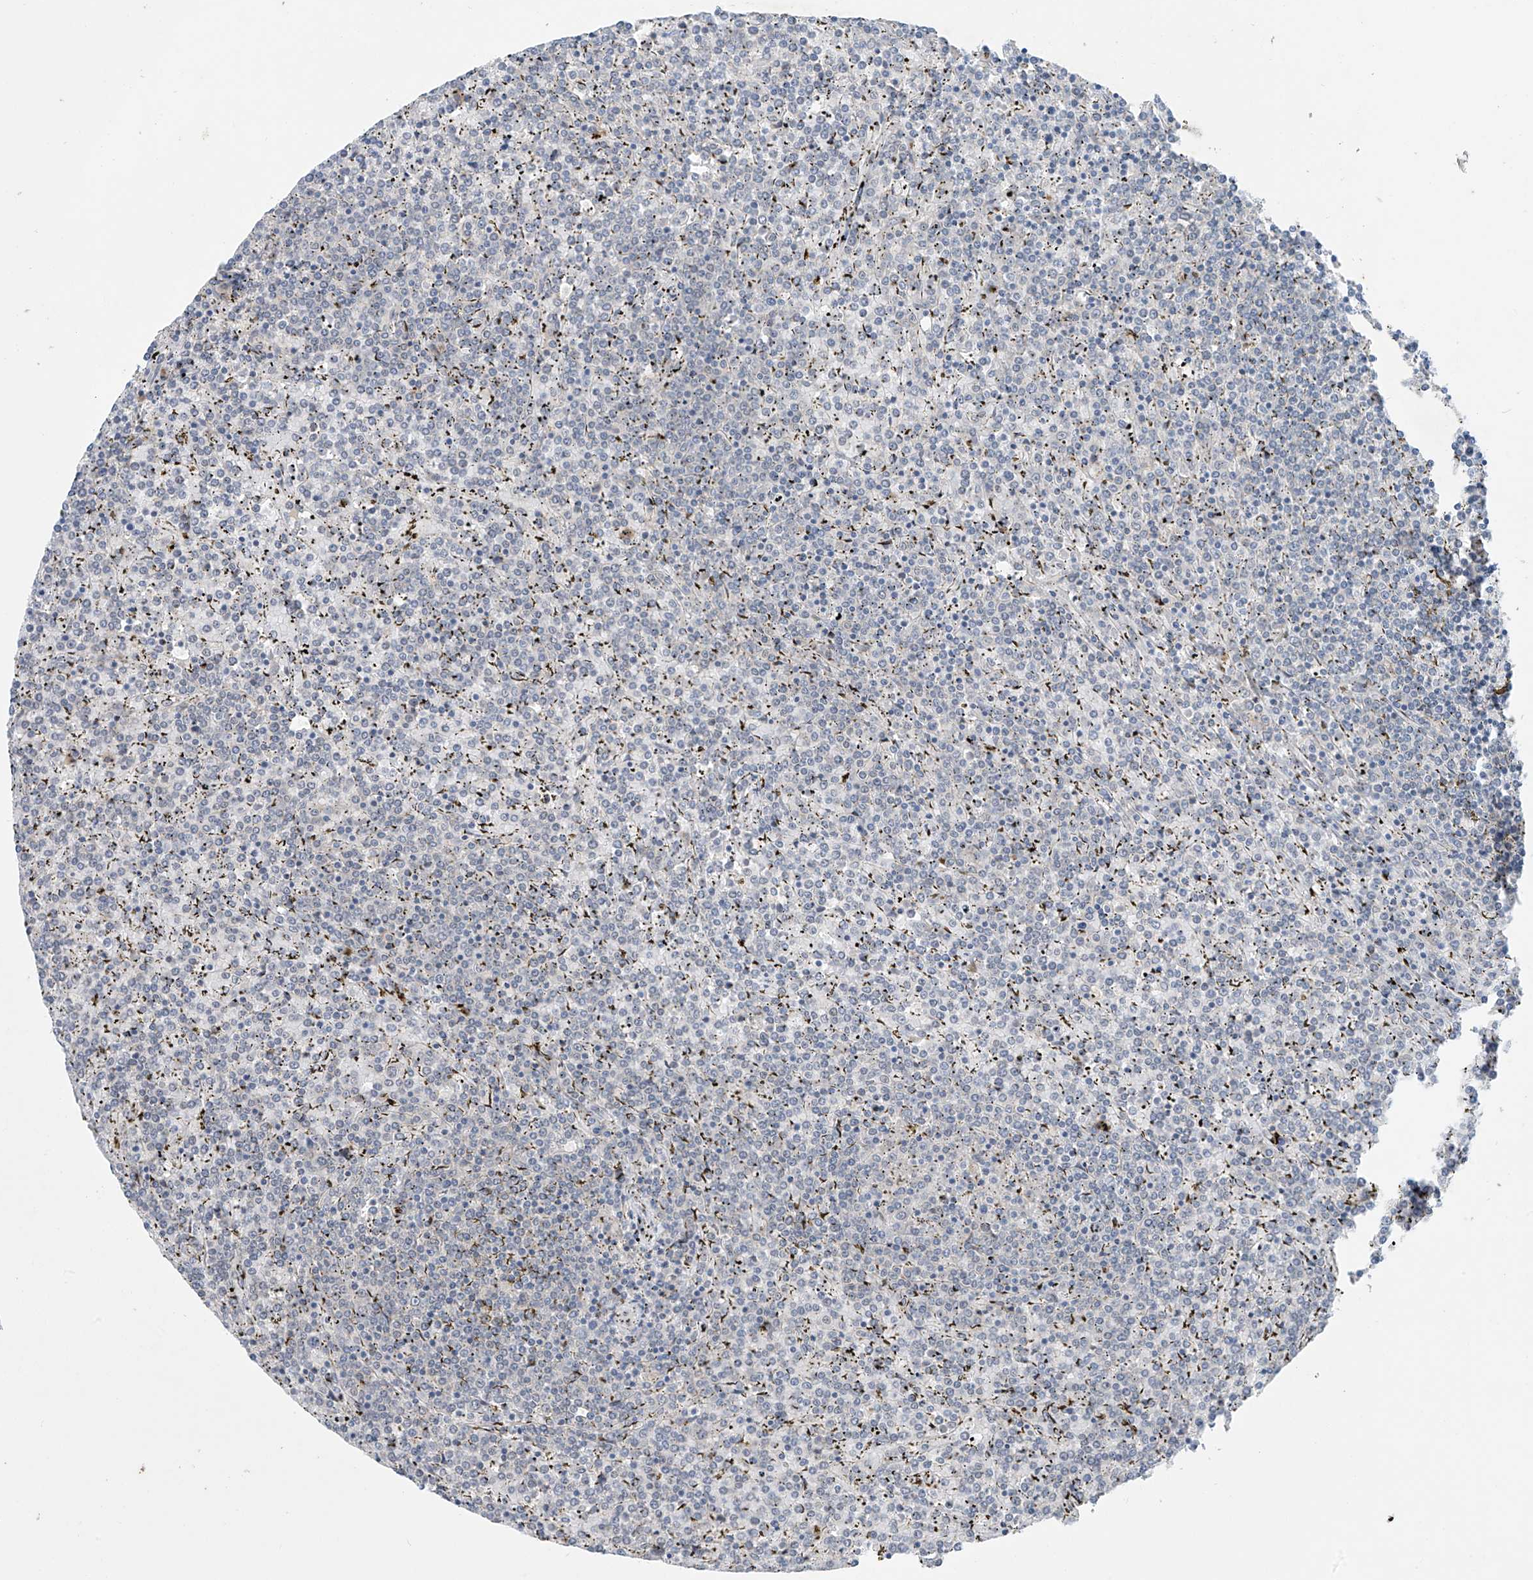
{"staining": {"intensity": "negative", "quantity": "none", "location": "none"}, "tissue": "lymphoma", "cell_type": "Tumor cells", "image_type": "cancer", "snomed": [{"axis": "morphology", "description": "Malignant lymphoma, non-Hodgkin's type, Low grade"}, {"axis": "topography", "description": "Spleen"}], "caption": "The immunohistochemistry (IHC) image has no significant staining in tumor cells of lymphoma tissue. (Stains: DAB (3,3'-diaminobenzidine) IHC with hematoxylin counter stain, Microscopy: brightfield microscopy at high magnification).", "gene": "CYP4V2", "patient": {"sex": "female", "age": 19}}